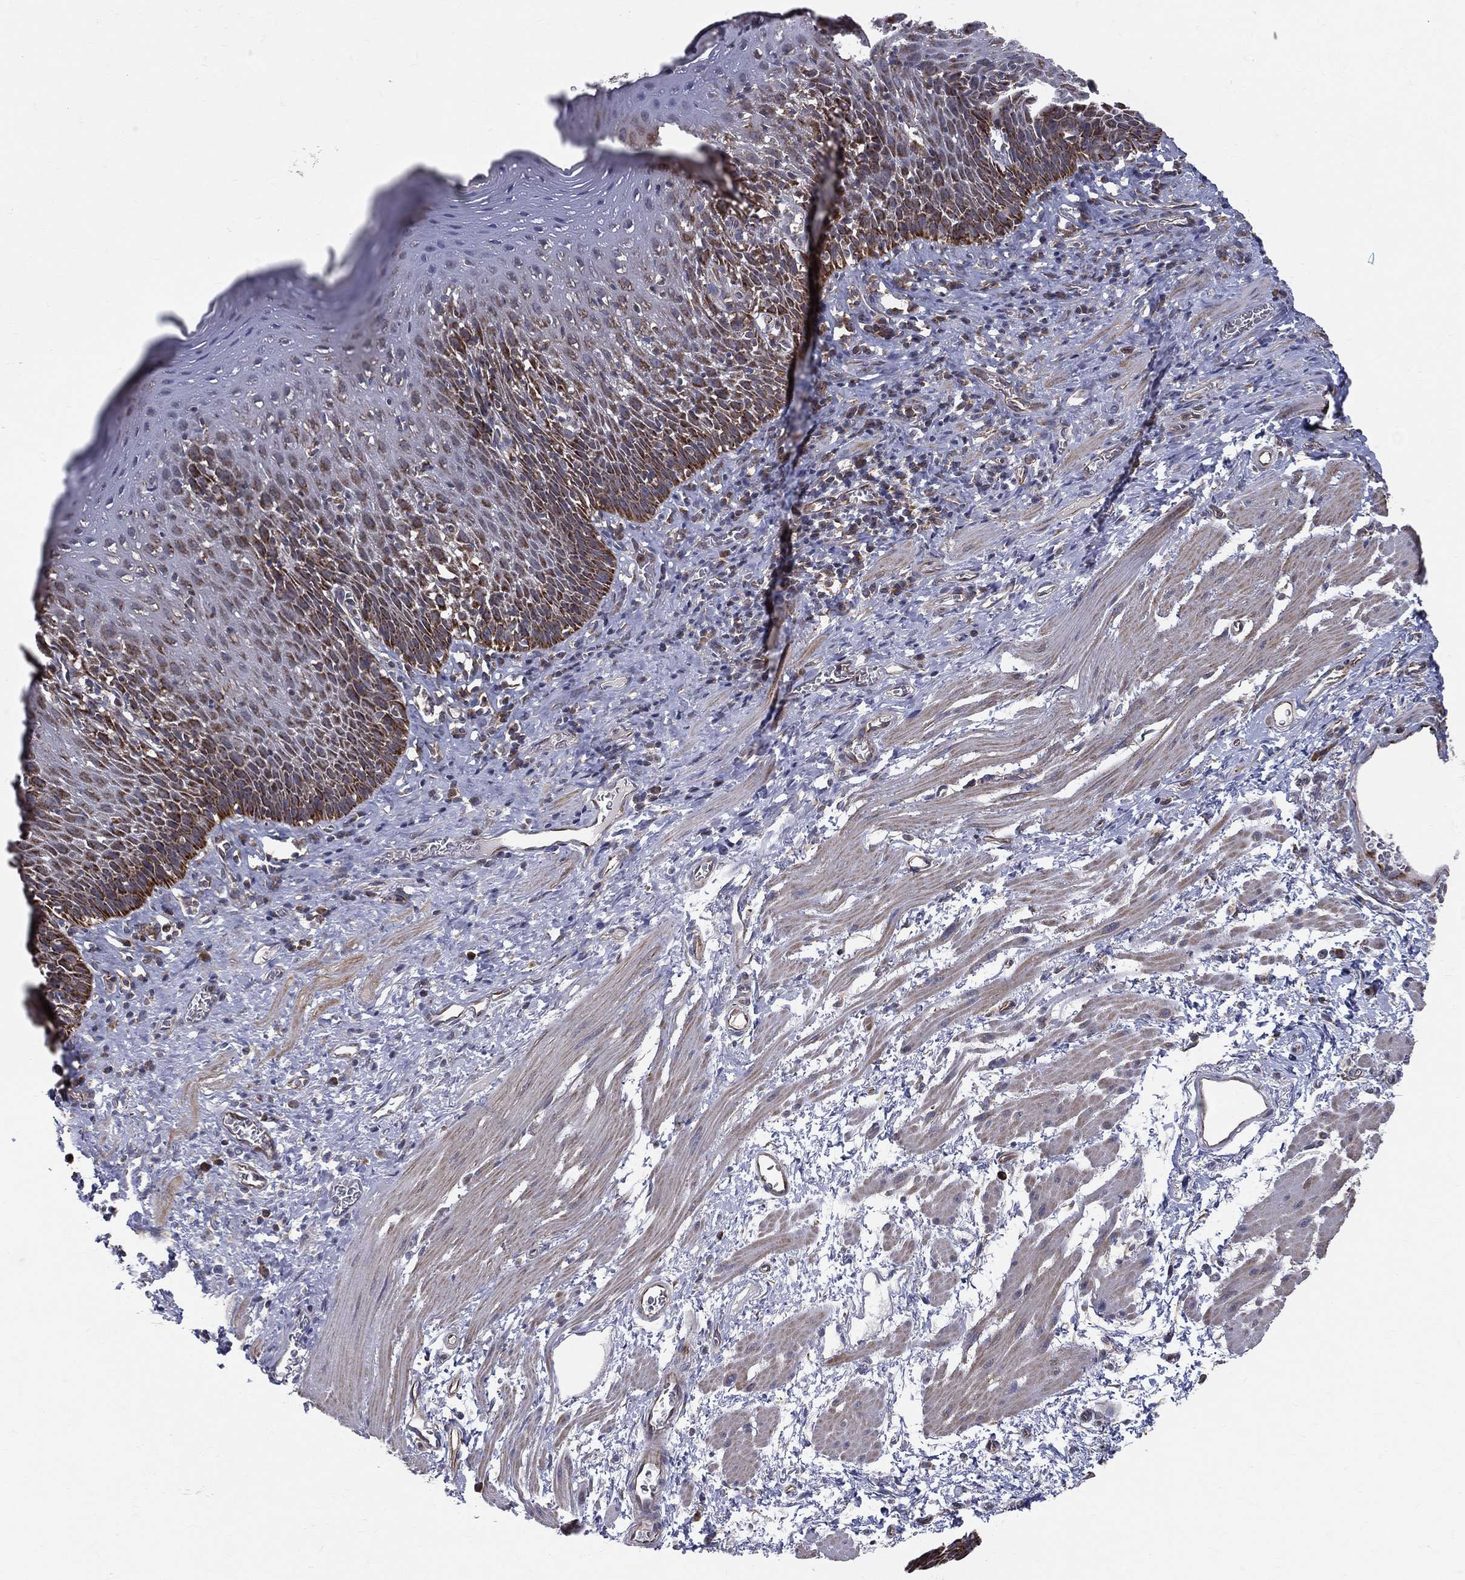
{"staining": {"intensity": "strong", "quantity": "<25%", "location": "cytoplasmic/membranous"}, "tissue": "esophagus", "cell_type": "Squamous epithelial cells", "image_type": "normal", "snomed": [{"axis": "morphology", "description": "Normal tissue, NOS"}, {"axis": "morphology", "description": "Adenocarcinoma, NOS"}, {"axis": "topography", "description": "Esophagus"}, {"axis": "topography", "description": "Stomach, upper"}], "caption": "Immunohistochemistry (IHC) of benign human esophagus demonstrates medium levels of strong cytoplasmic/membranous positivity in approximately <25% of squamous epithelial cells. The staining was performed using DAB to visualize the protein expression in brown, while the nuclei were stained in blue with hematoxylin (Magnification: 20x).", "gene": "MIX23", "patient": {"sex": "male", "age": 74}}